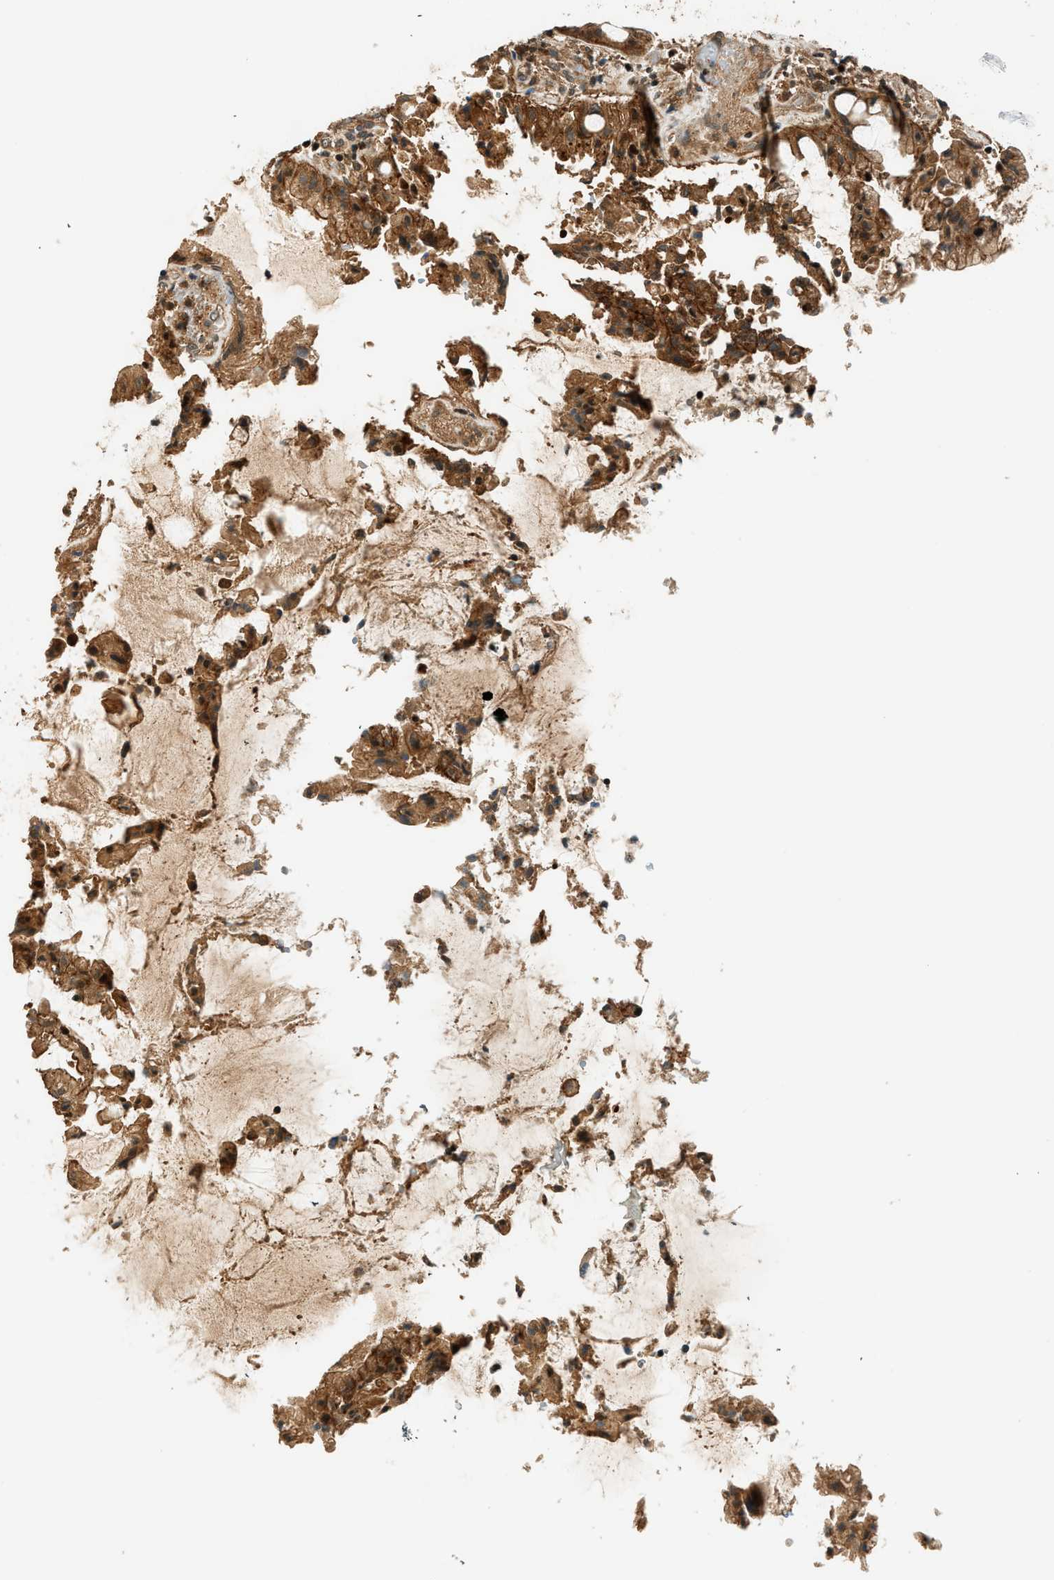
{"staining": {"intensity": "strong", "quantity": ">75%", "location": "cytoplasmic/membranous"}, "tissue": "colorectal cancer", "cell_type": "Tumor cells", "image_type": "cancer", "snomed": [{"axis": "morphology", "description": "Adenocarcinoma, NOS"}, {"axis": "topography", "description": "Colon"}], "caption": "This histopathology image exhibits immunohistochemistry staining of human colorectal adenocarcinoma, with high strong cytoplasmic/membranous expression in about >75% of tumor cells.", "gene": "ARHGEF11", "patient": {"sex": "female", "age": 57}}